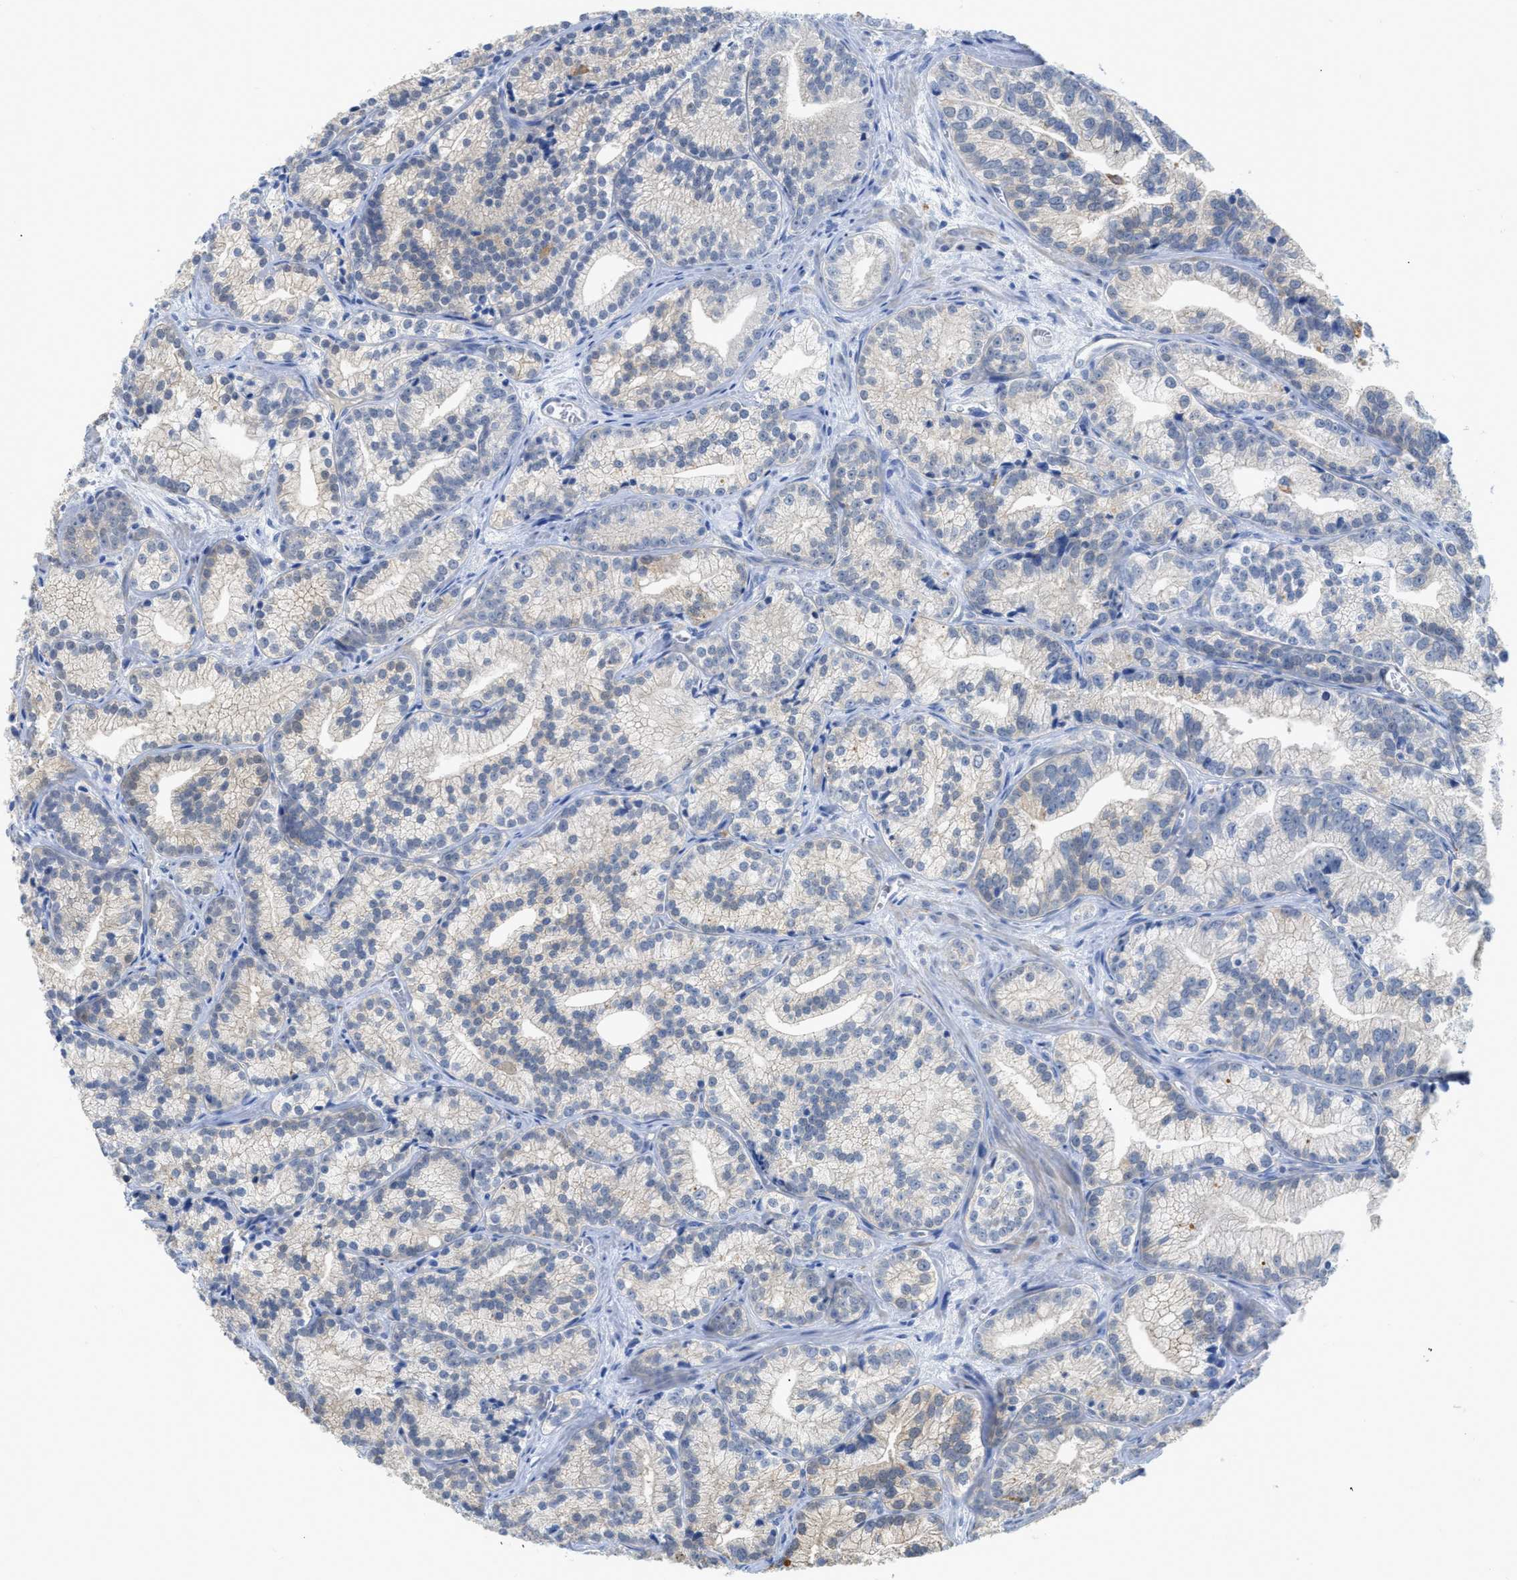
{"staining": {"intensity": "negative", "quantity": "none", "location": "none"}, "tissue": "prostate cancer", "cell_type": "Tumor cells", "image_type": "cancer", "snomed": [{"axis": "morphology", "description": "Adenocarcinoma, Low grade"}, {"axis": "topography", "description": "Prostate"}], "caption": "Immunohistochemical staining of prostate cancer (low-grade adenocarcinoma) exhibits no significant expression in tumor cells. (DAB immunohistochemistry (IHC) with hematoxylin counter stain).", "gene": "MYL3", "patient": {"sex": "male", "age": 89}}